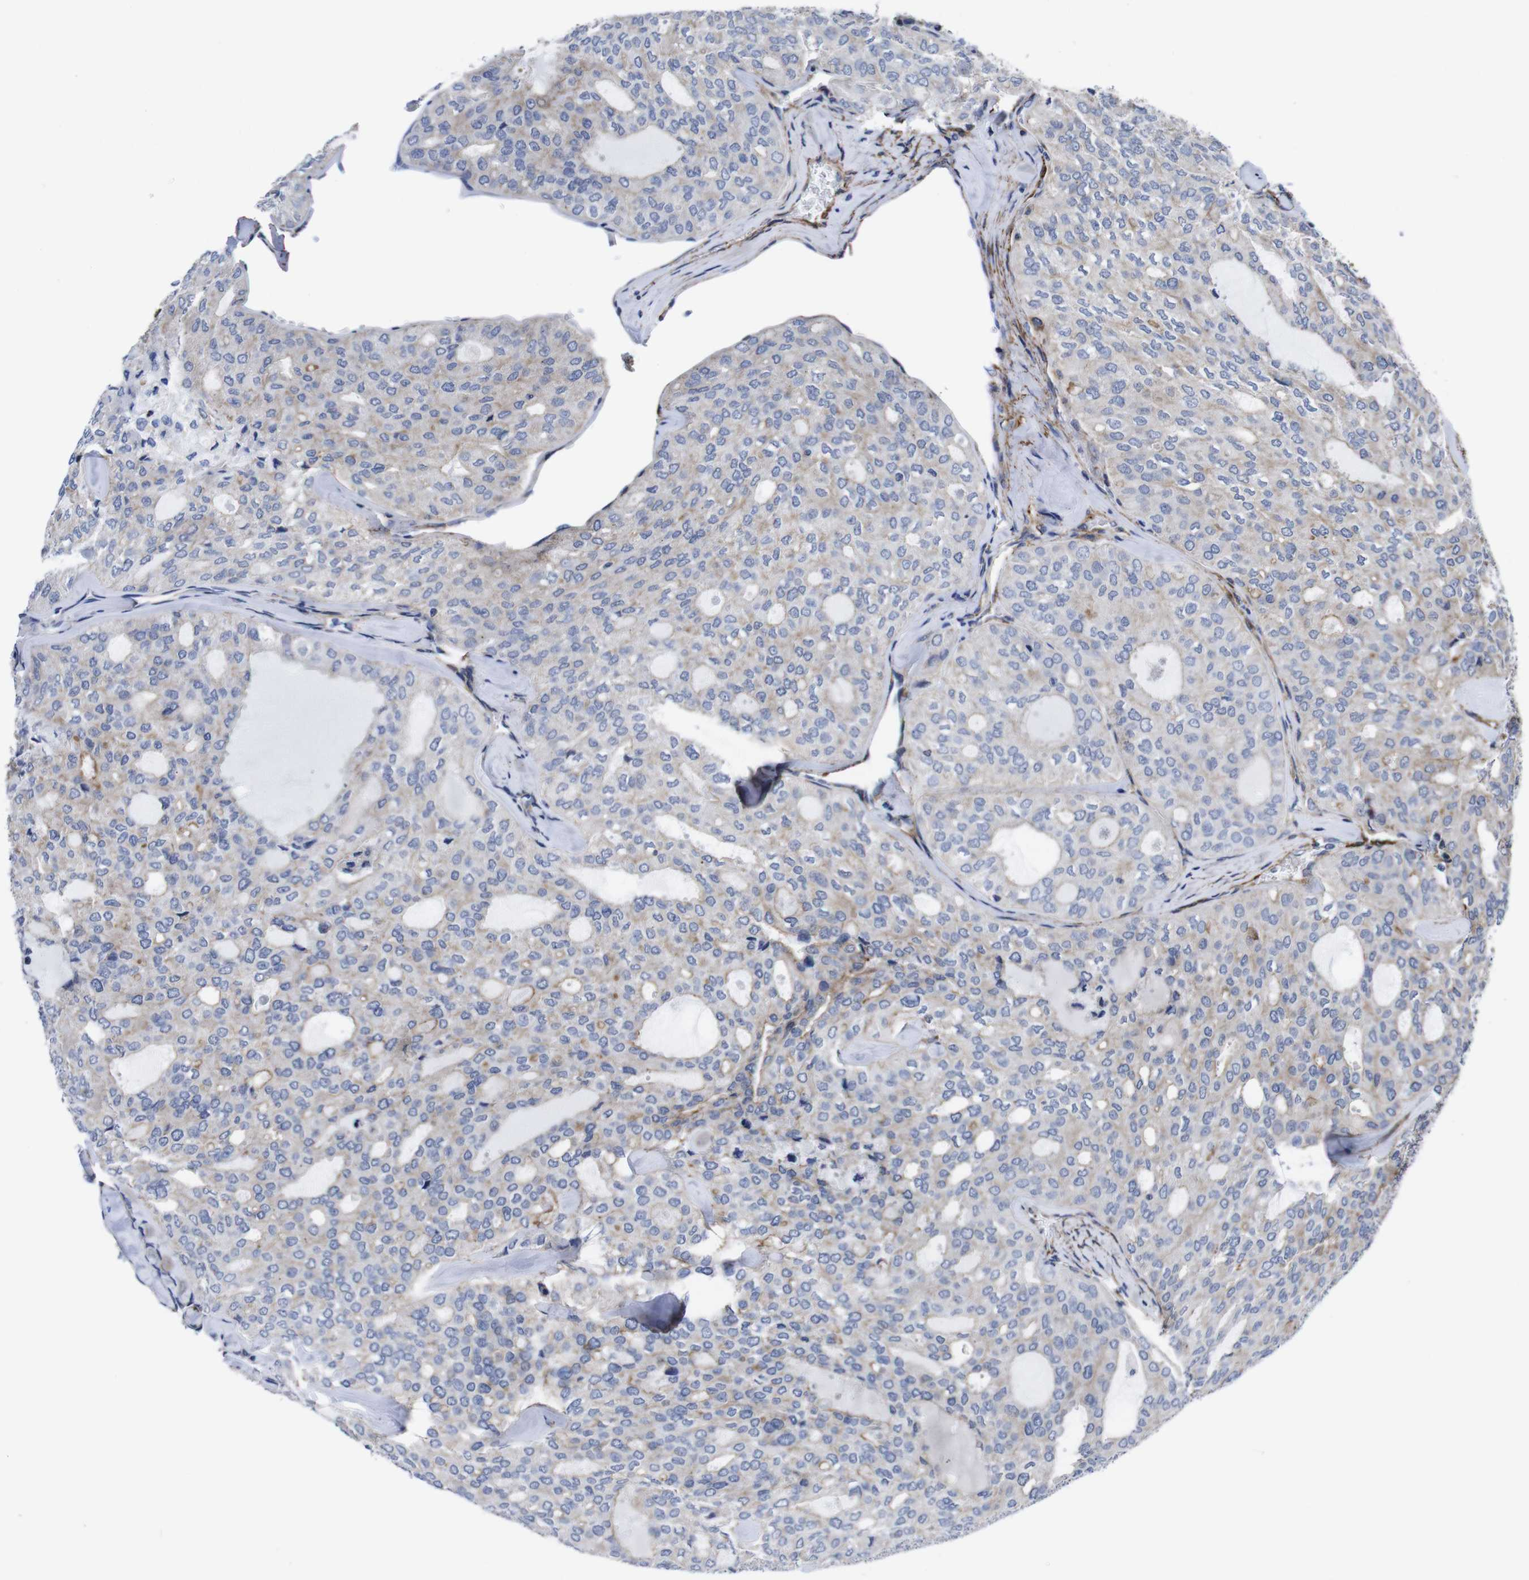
{"staining": {"intensity": "weak", "quantity": "<25%", "location": "cytoplasmic/membranous"}, "tissue": "thyroid cancer", "cell_type": "Tumor cells", "image_type": "cancer", "snomed": [{"axis": "morphology", "description": "Follicular adenoma carcinoma, NOS"}, {"axis": "topography", "description": "Thyroid gland"}], "caption": "This is an immunohistochemistry micrograph of human thyroid follicular adenoma carcinoma. There is no expression in tumor cells.", "gene": "WNT10A", "patient": {"sex": "male", "age": 75}}